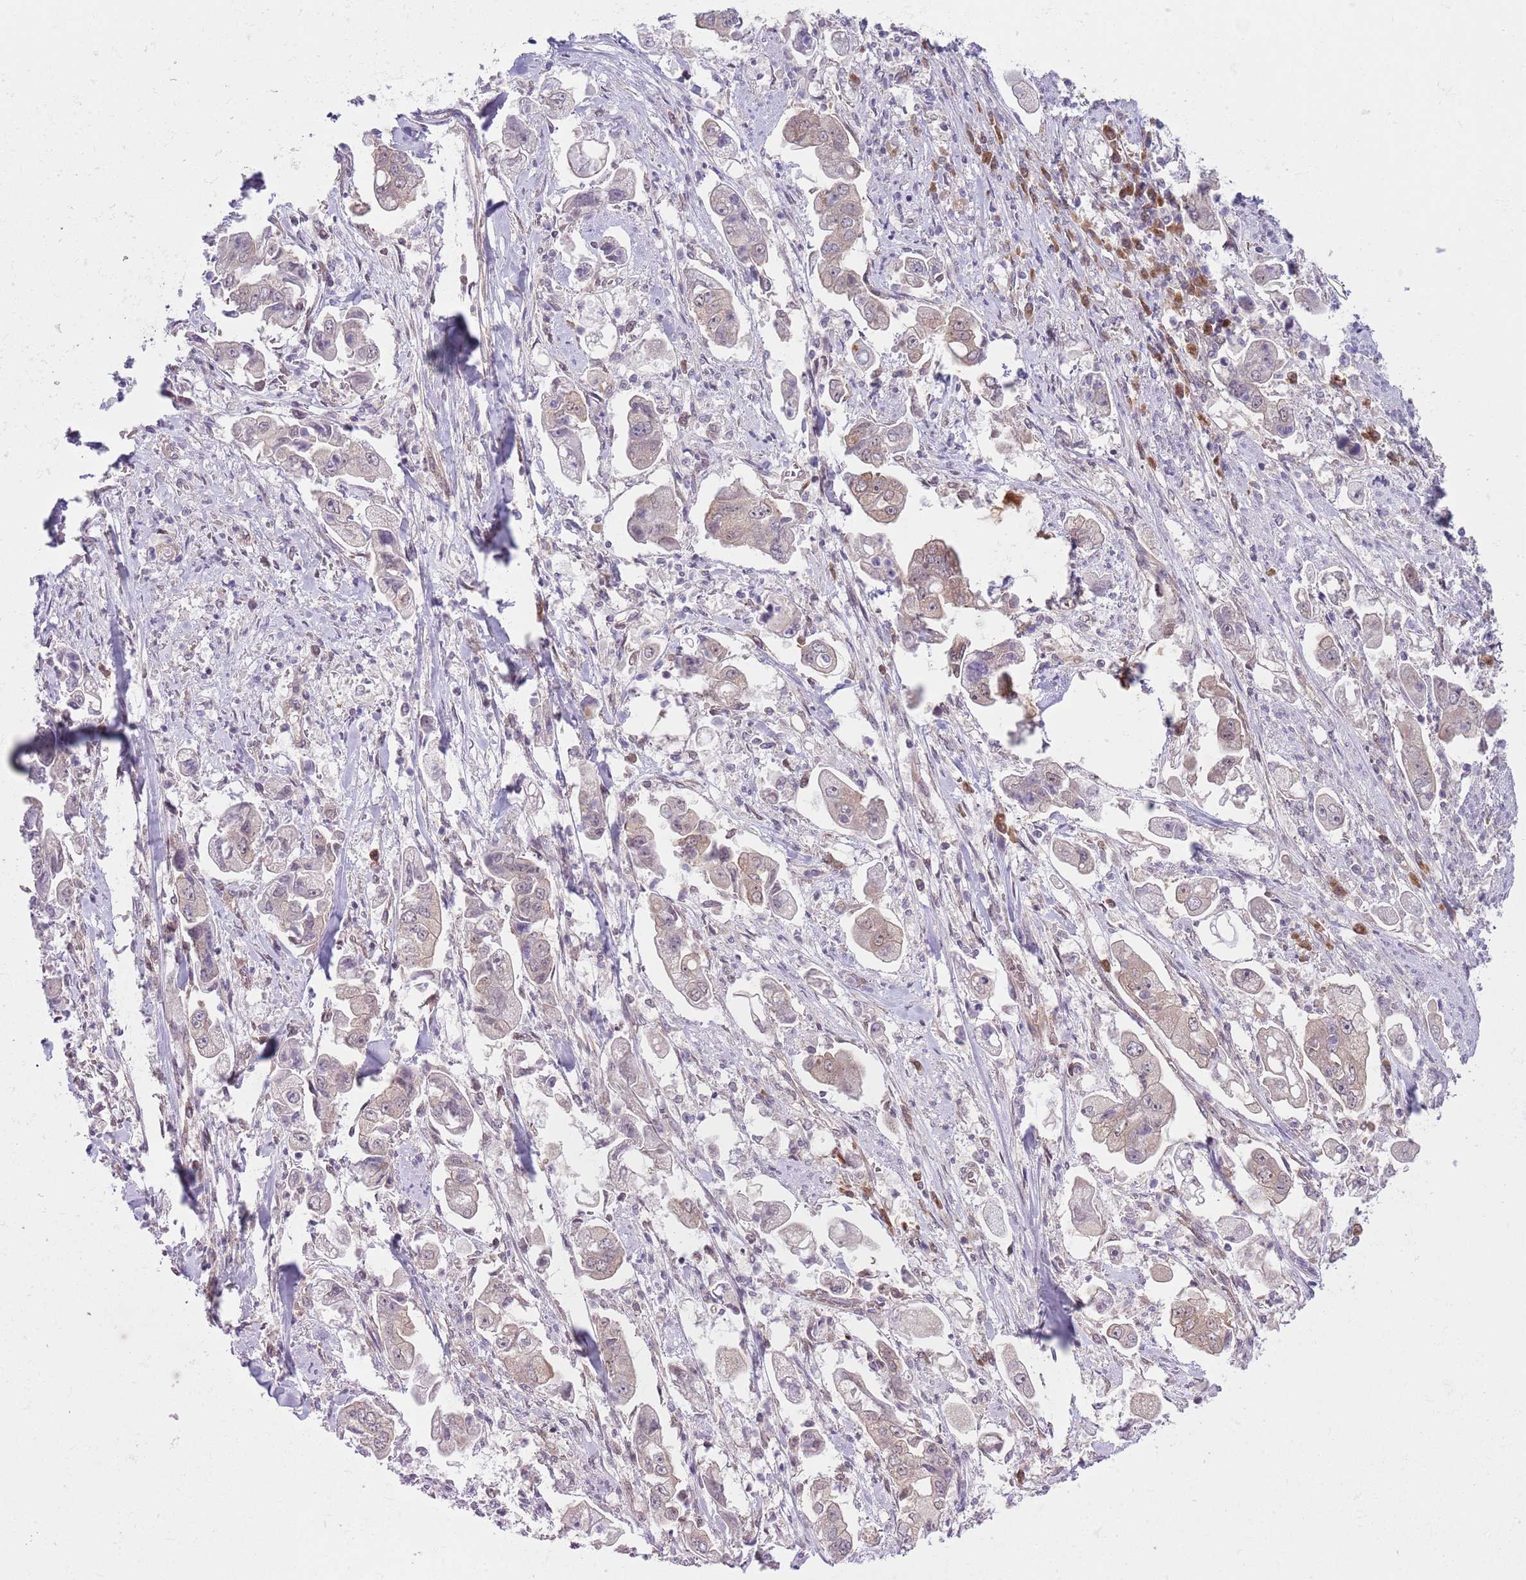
{"staining": {"intensity": "weak", "quantity": "<25%", "location": "cytoplasmic/membranous"}, "tissue": "stomach cancer", "cell_type": "Tumor cells", "image_type": "cancer", "snomed": [{"axis": "morphology", "description": "Adenocarcinoma, NOS"}, {"axis": "topography", "description": "Stomach"}], "caption": "IHC of stomach cancer demonstrates no positivity in tumor cells. The staining was performed using DAB (3,3'-diaminobenzidine) to visualize the protein expression in brown, while the nuclei were stained in blue with hematoxylin (Magnification: 20x).", "gene": "COPE", "patient": {"sex": "male", "age": 62}}